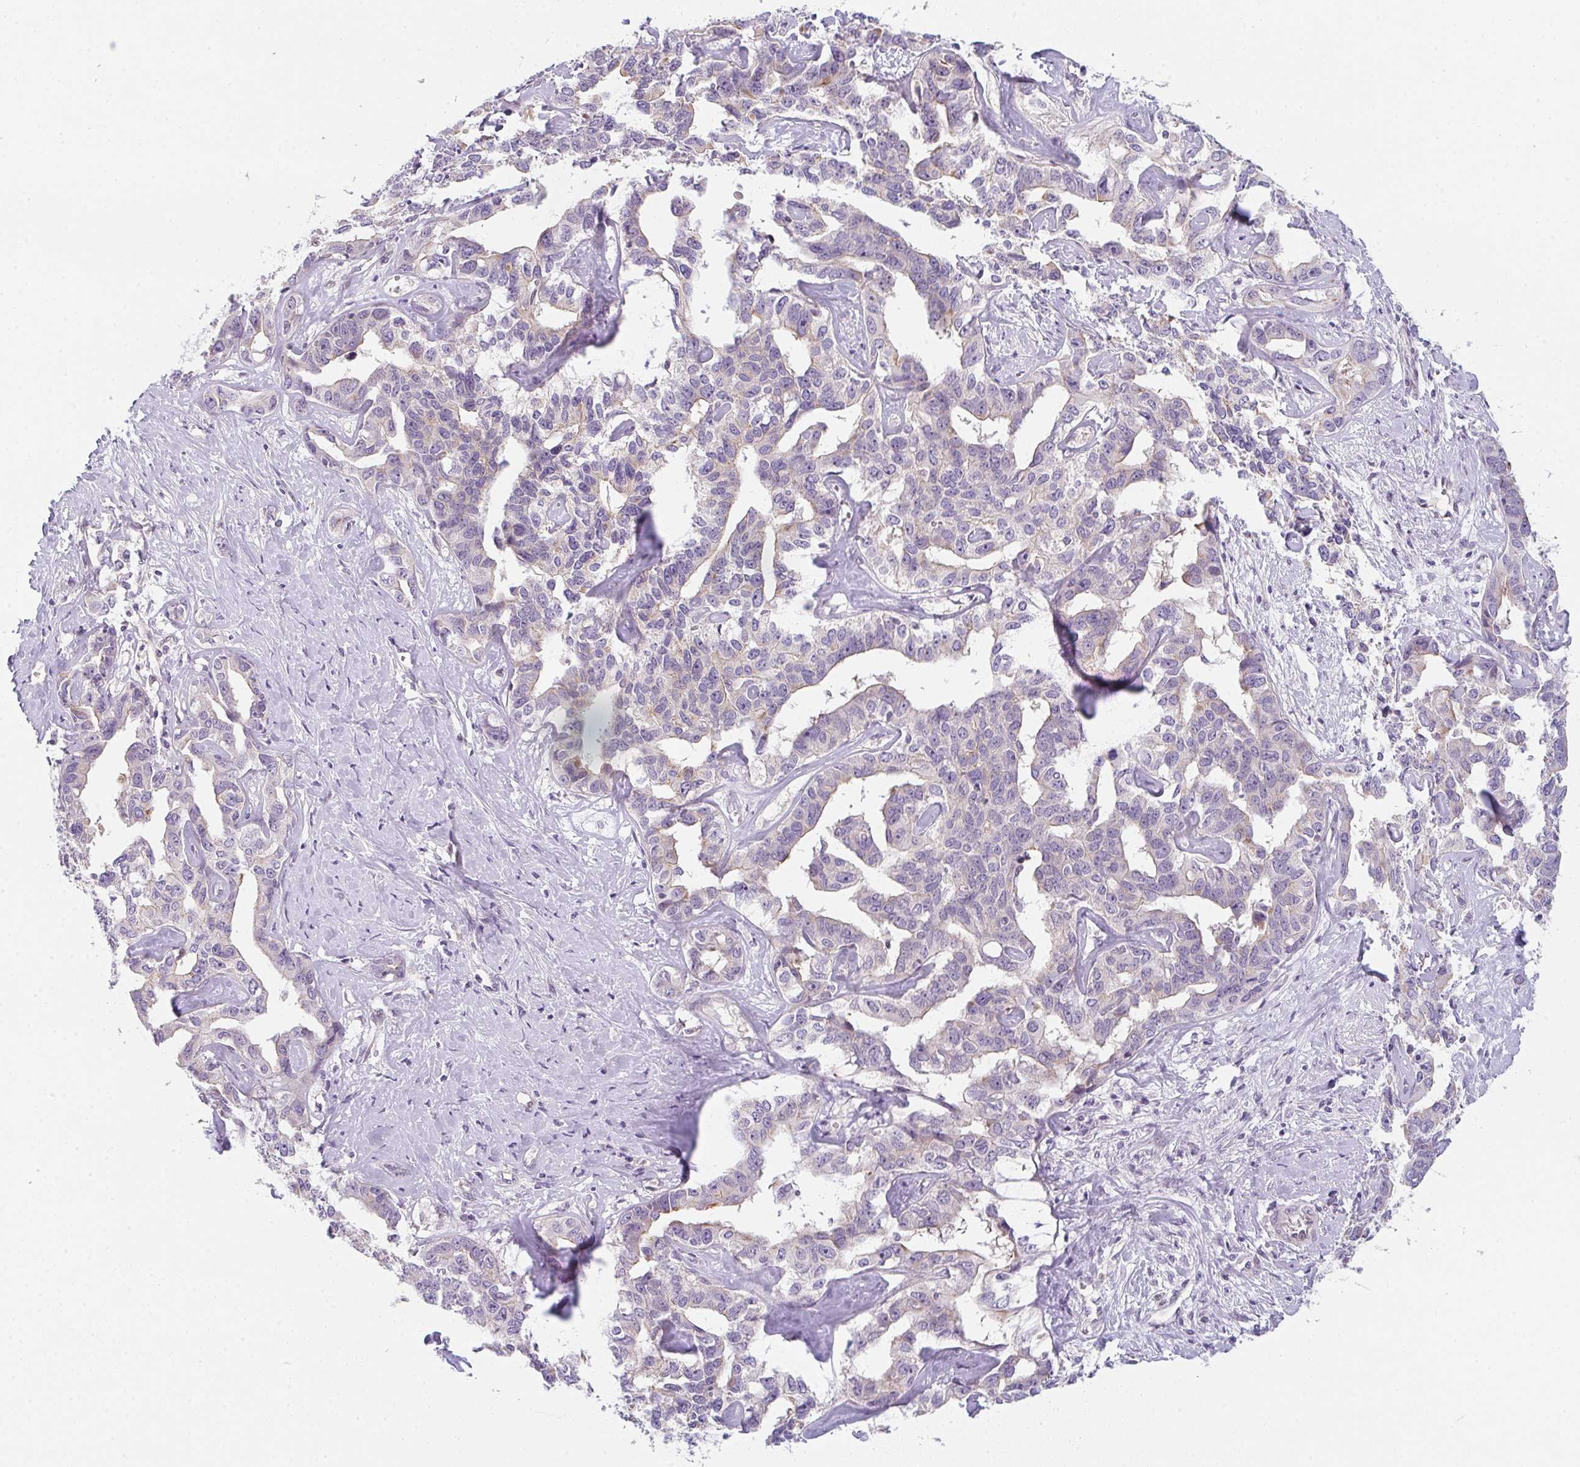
{"staining": {"intensity": "negative", "quantity": "none", "location": "none"}, "tissue": "liver cancer", "cell_type": "Tumor cells", "image_type": "cancer", "snomed": [{"axis": "morphology", "description": "Cholangiocarcinoma"}, {"axis": "topography", "description": "Liver"}], "caption": "Photomicrograph shows no protein positivity in tumor cells of cholangiocarcinoma (liver) tissue.", "gene": "TNFRSF10A", "patient": {"sex": "male", "age": 59}}